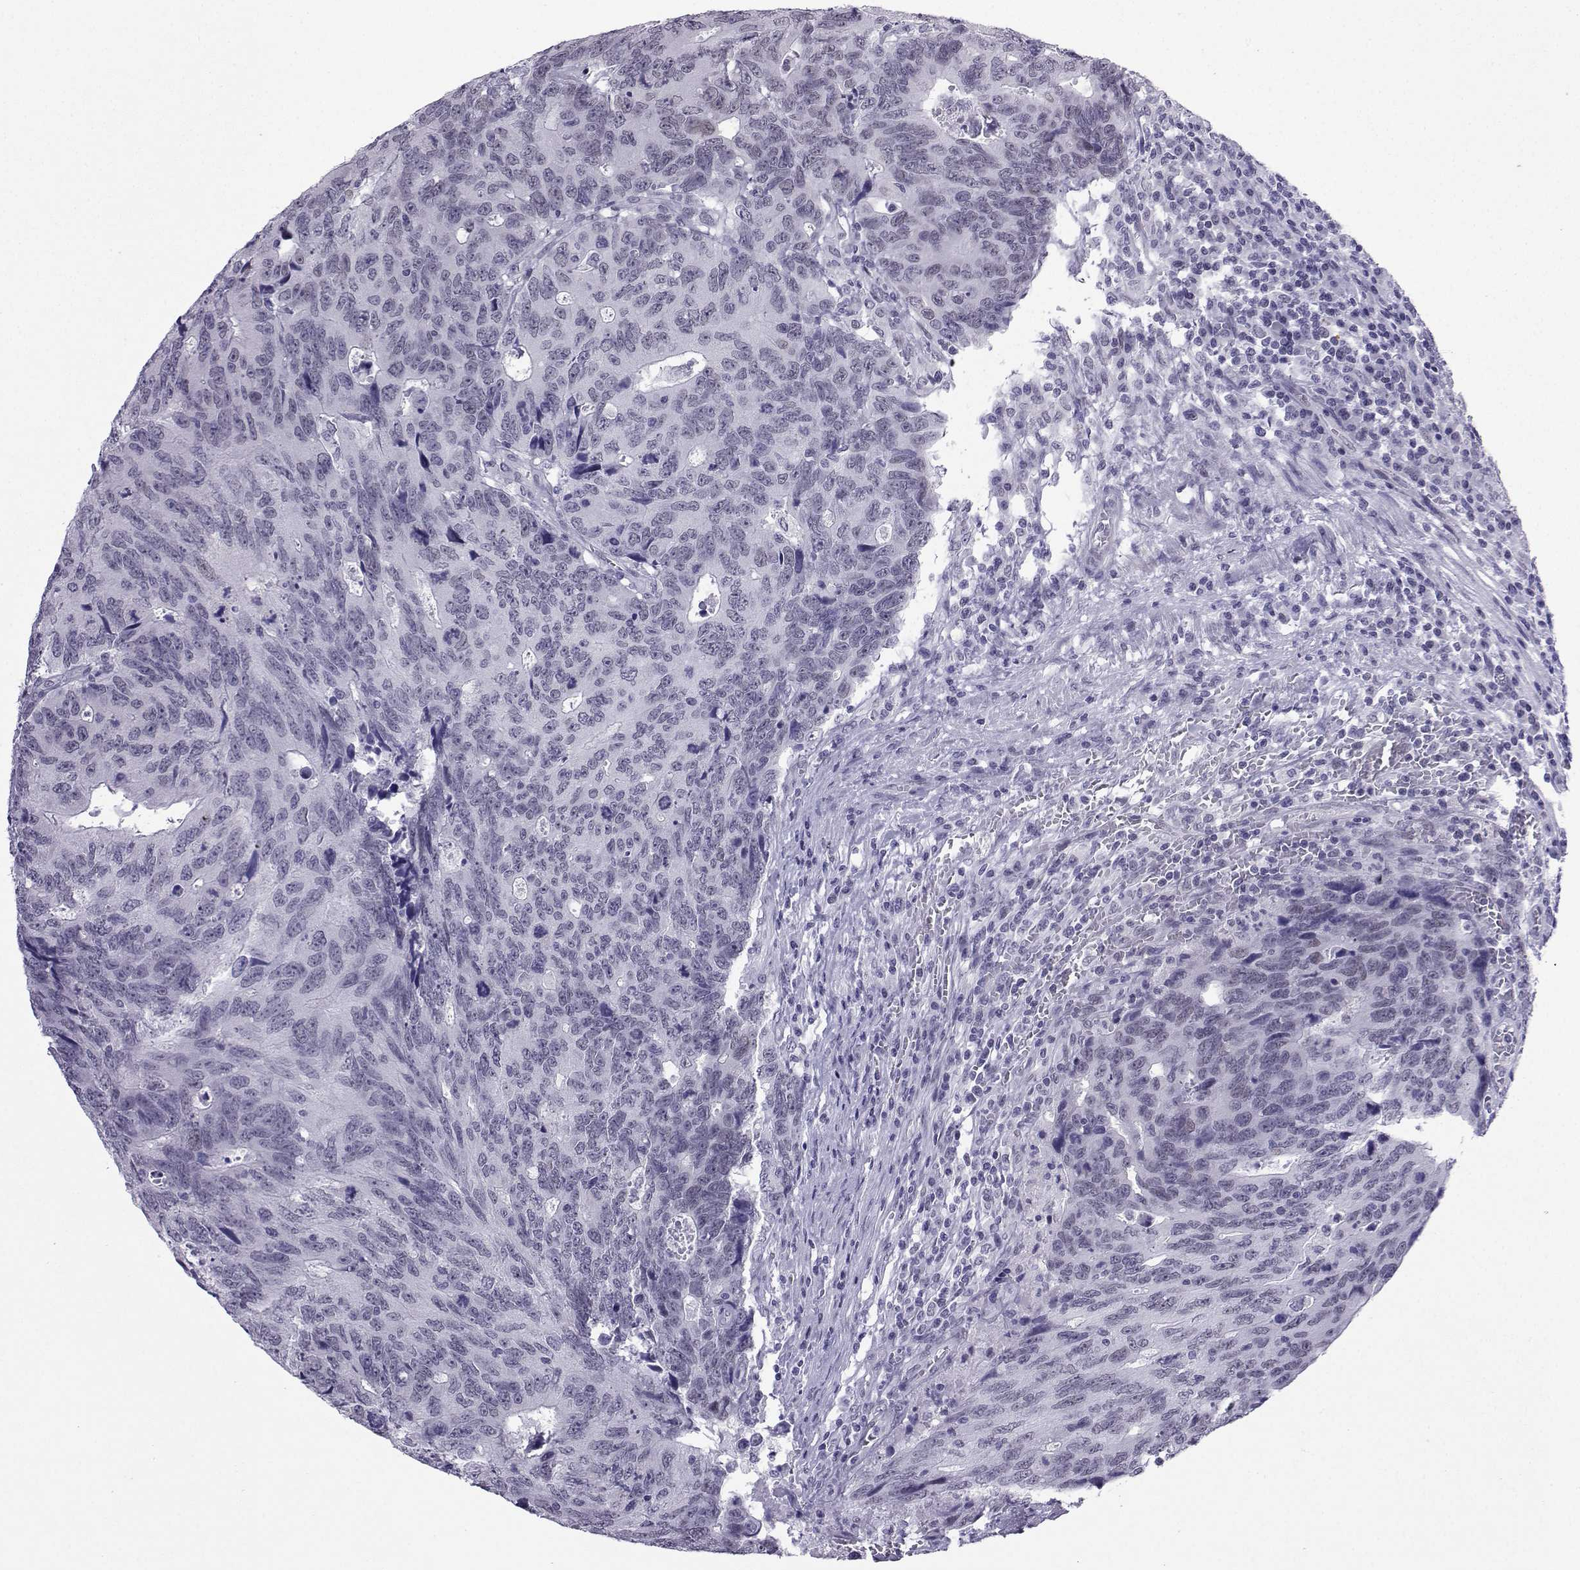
{"staining": {"intensity": "negative", "quantity": "none", "location": "none"}, "tissue": "colorectal cancer", "cell_type": "Tumor cells", "image_type": "cancer", "snomed": [{"axis": "morphology", "description": "Adenocarcinoma, NOS"}, {"axis": "topography", "description": "Colon"}], "caption": "Immunohistochemical staining of colorectal adenocarcinoma displays no significant expression in tumor cells. (DAB (3,3'-diaminobenzidine) immunohistochemistry visualized using brightfield microscopy, high magnification).", "gene": "LORICRIN", "patient": {"sex": "female", "age": 77}}